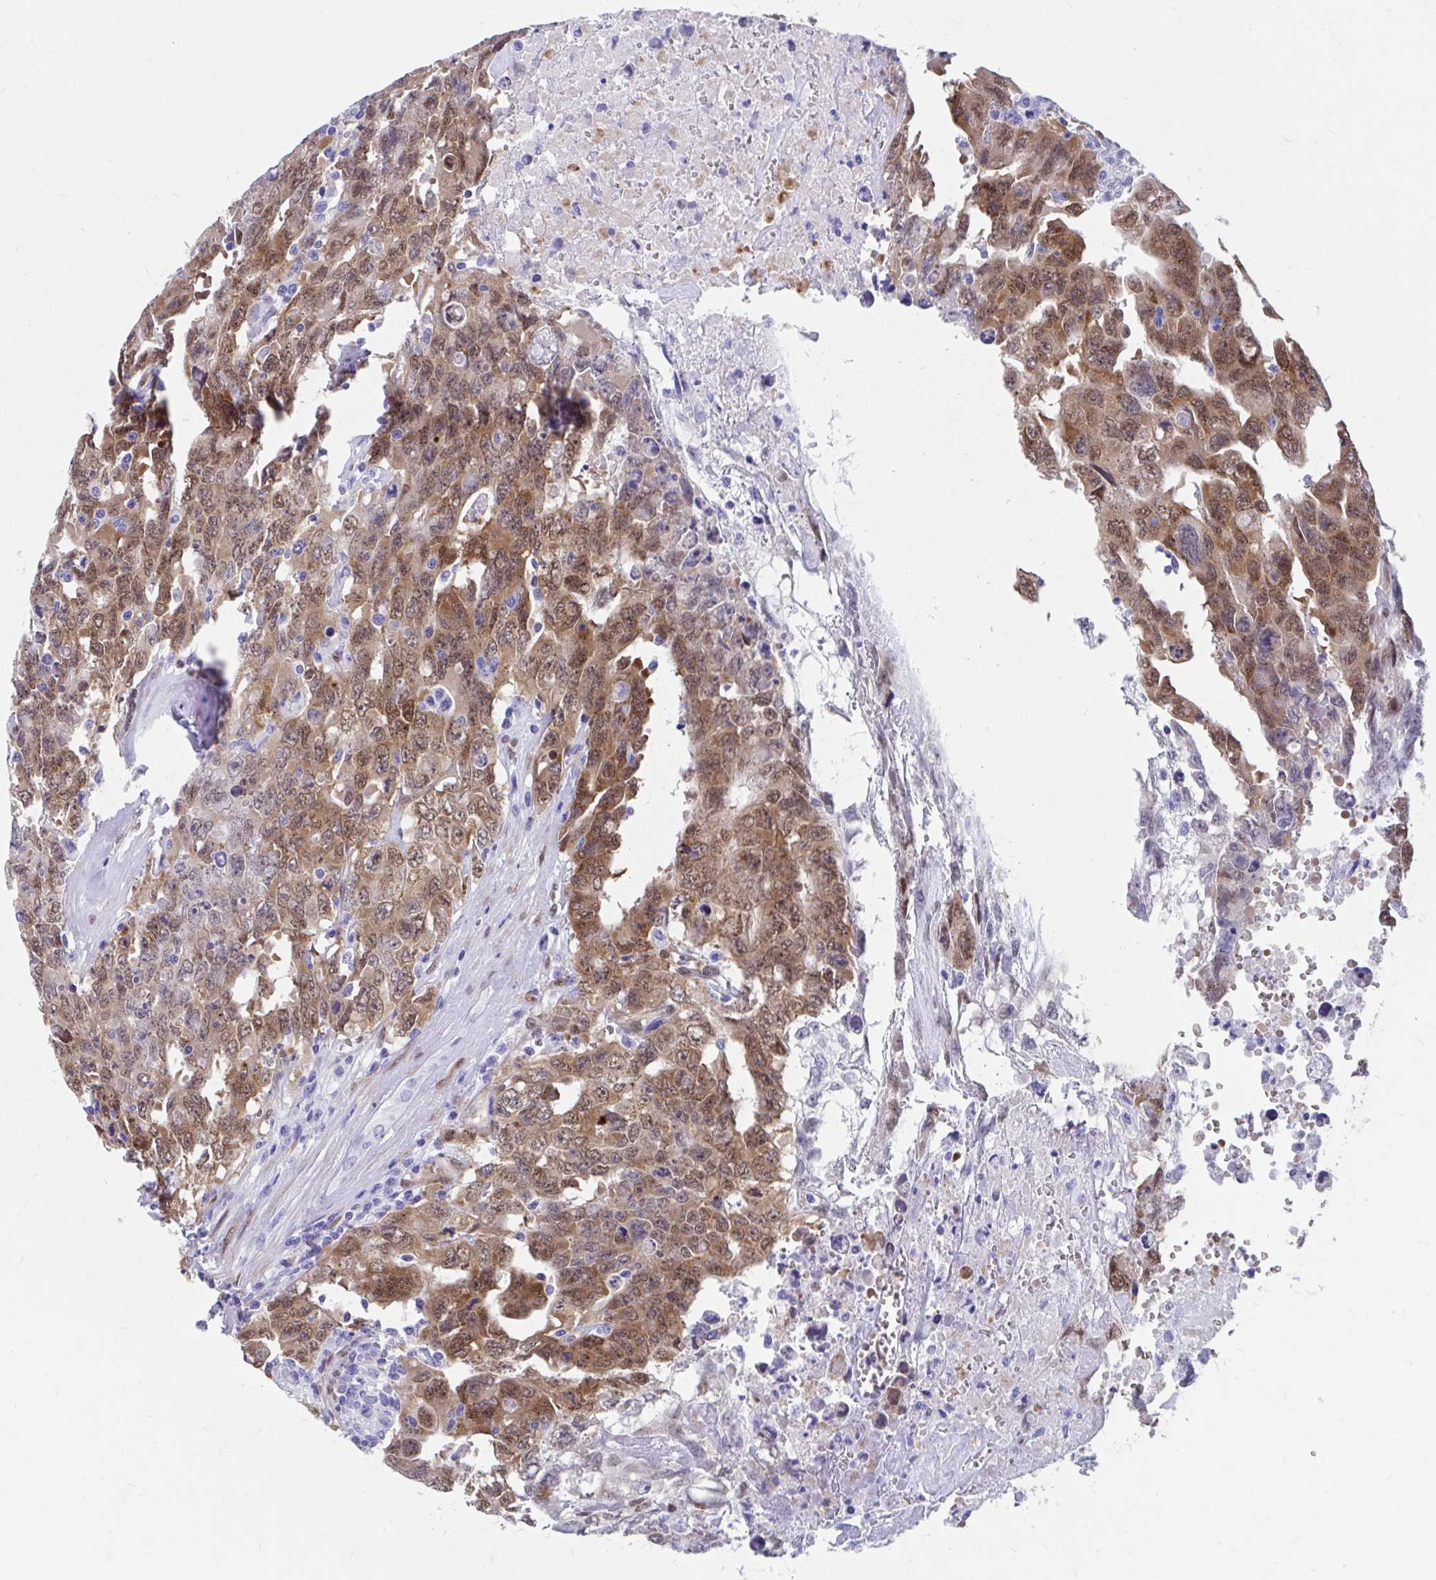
{"staining": {"intensity": "moderate", "quantity": ">75%", "location": "cytoplasmic/membranous,nuclear"}, "tissue": "testis cancer", "cell_type": "Tumor cells", "image_type": "cancer", "snomed": [{"axis": "morphology", "description": "Carcinoma, Embryonal, NOS"}, {"axis": "topography", "description": "Testis"}], "caption": "A brown stain labels moderate cytoplasmic/membranous and nuclear expression of a protein in human embryonal carcinoma (testis) tumor cells.", "gene": "RBPMS", "patient": {"sex": "male", "age": 24}}